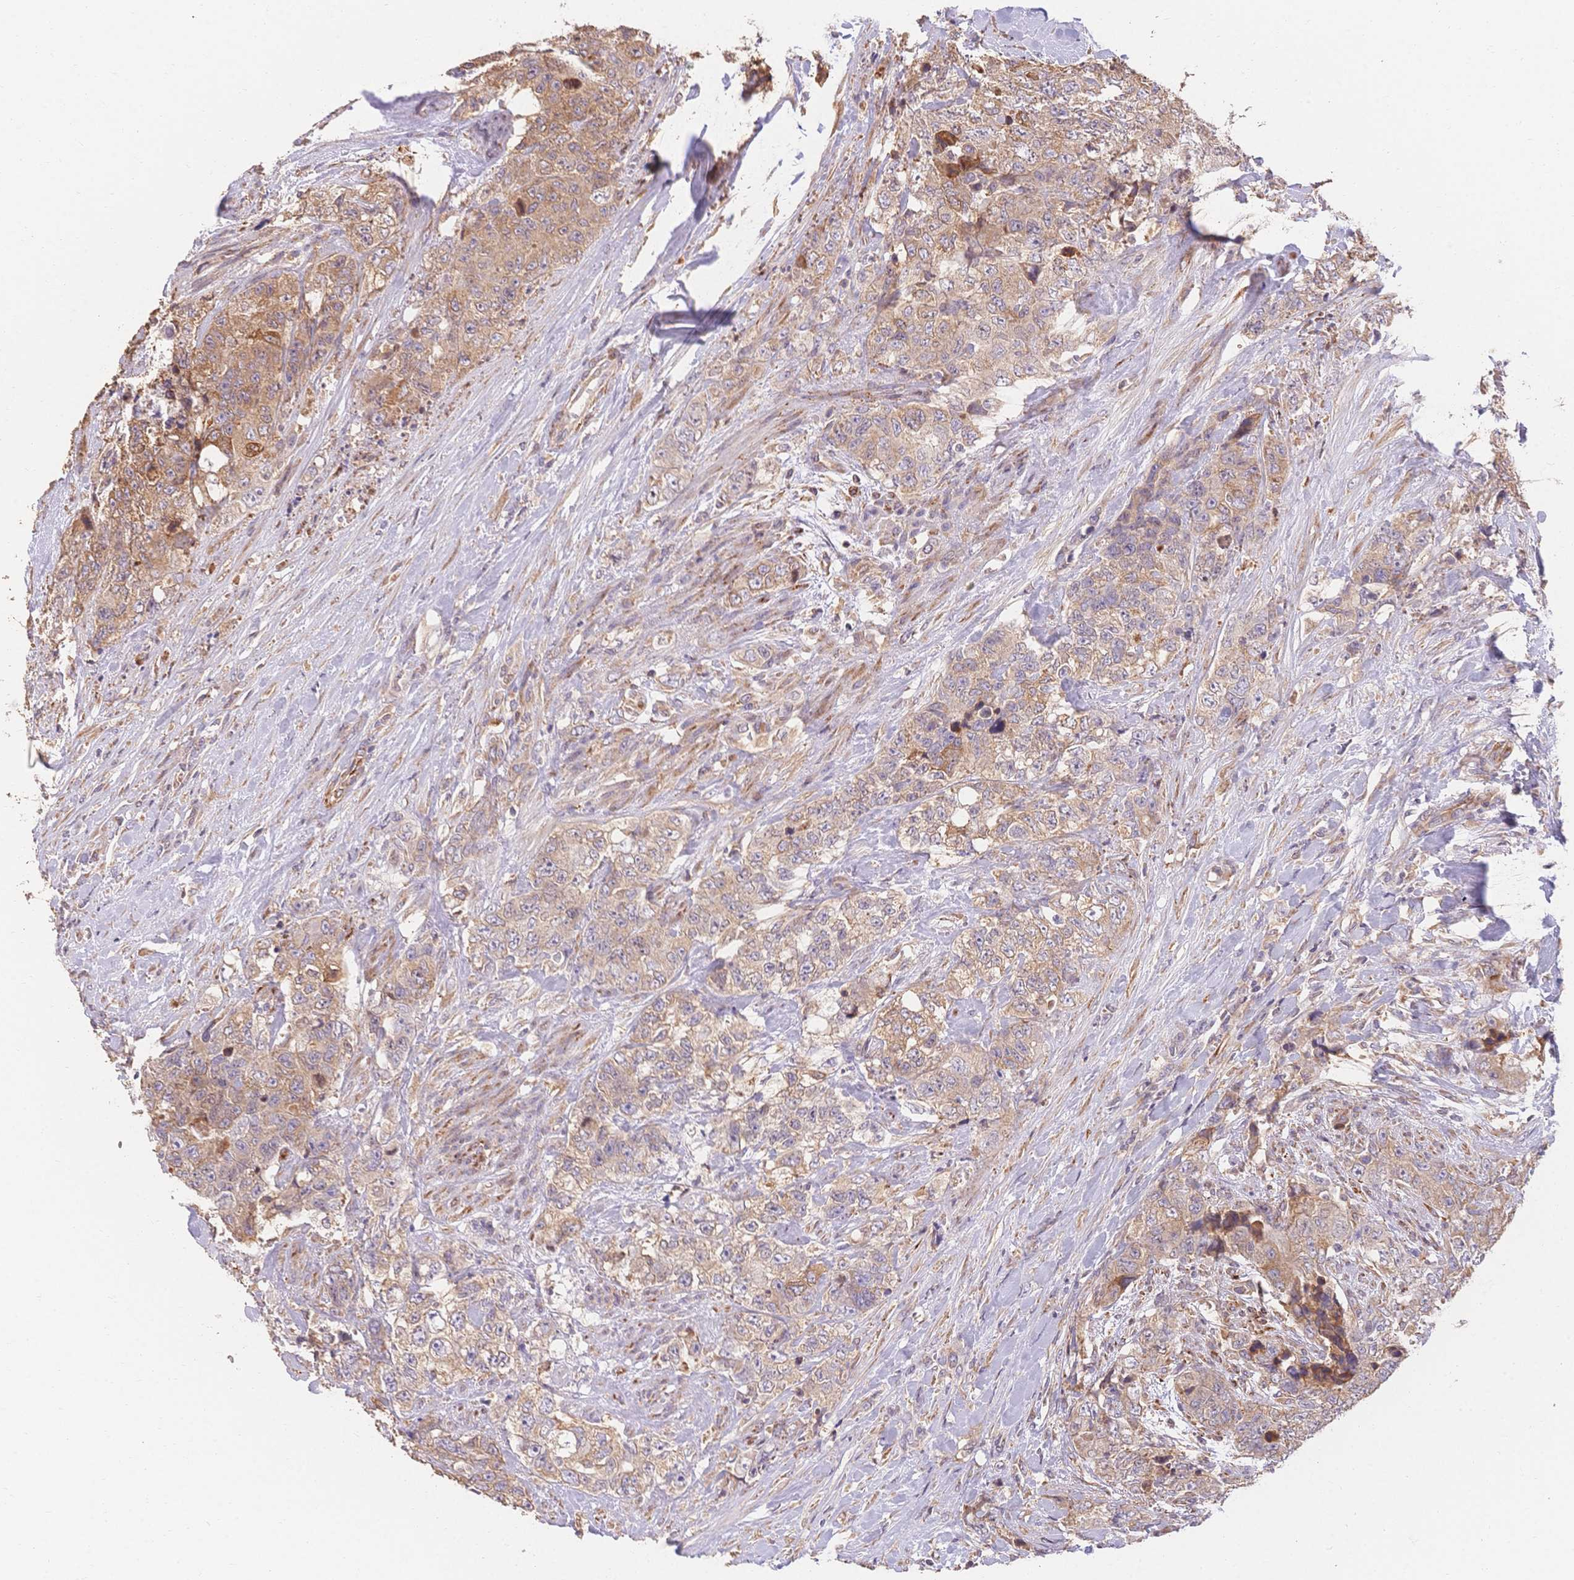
{"staining": {"intensity": "weak", "quantity": ">75%", "location": "cytoplasmic/membranous"}, "tissue": "urothelial cancer", "cell_type": "Tumor cells", "image_type": "cancer", "snomed": [{"axis": "morphology", "description": "Urothelial carcinoma, High grade"}, {"axis": "topography", "description": "Urinary bladder"}], "caption": "Protein staining displays weak cytoplasmic/membranous expression in approximately >75% of tumor cells in high-grade urothelial carcinoma.", "gene": "HS3ST5", "patient": {"sex": "female", "age": 78}}